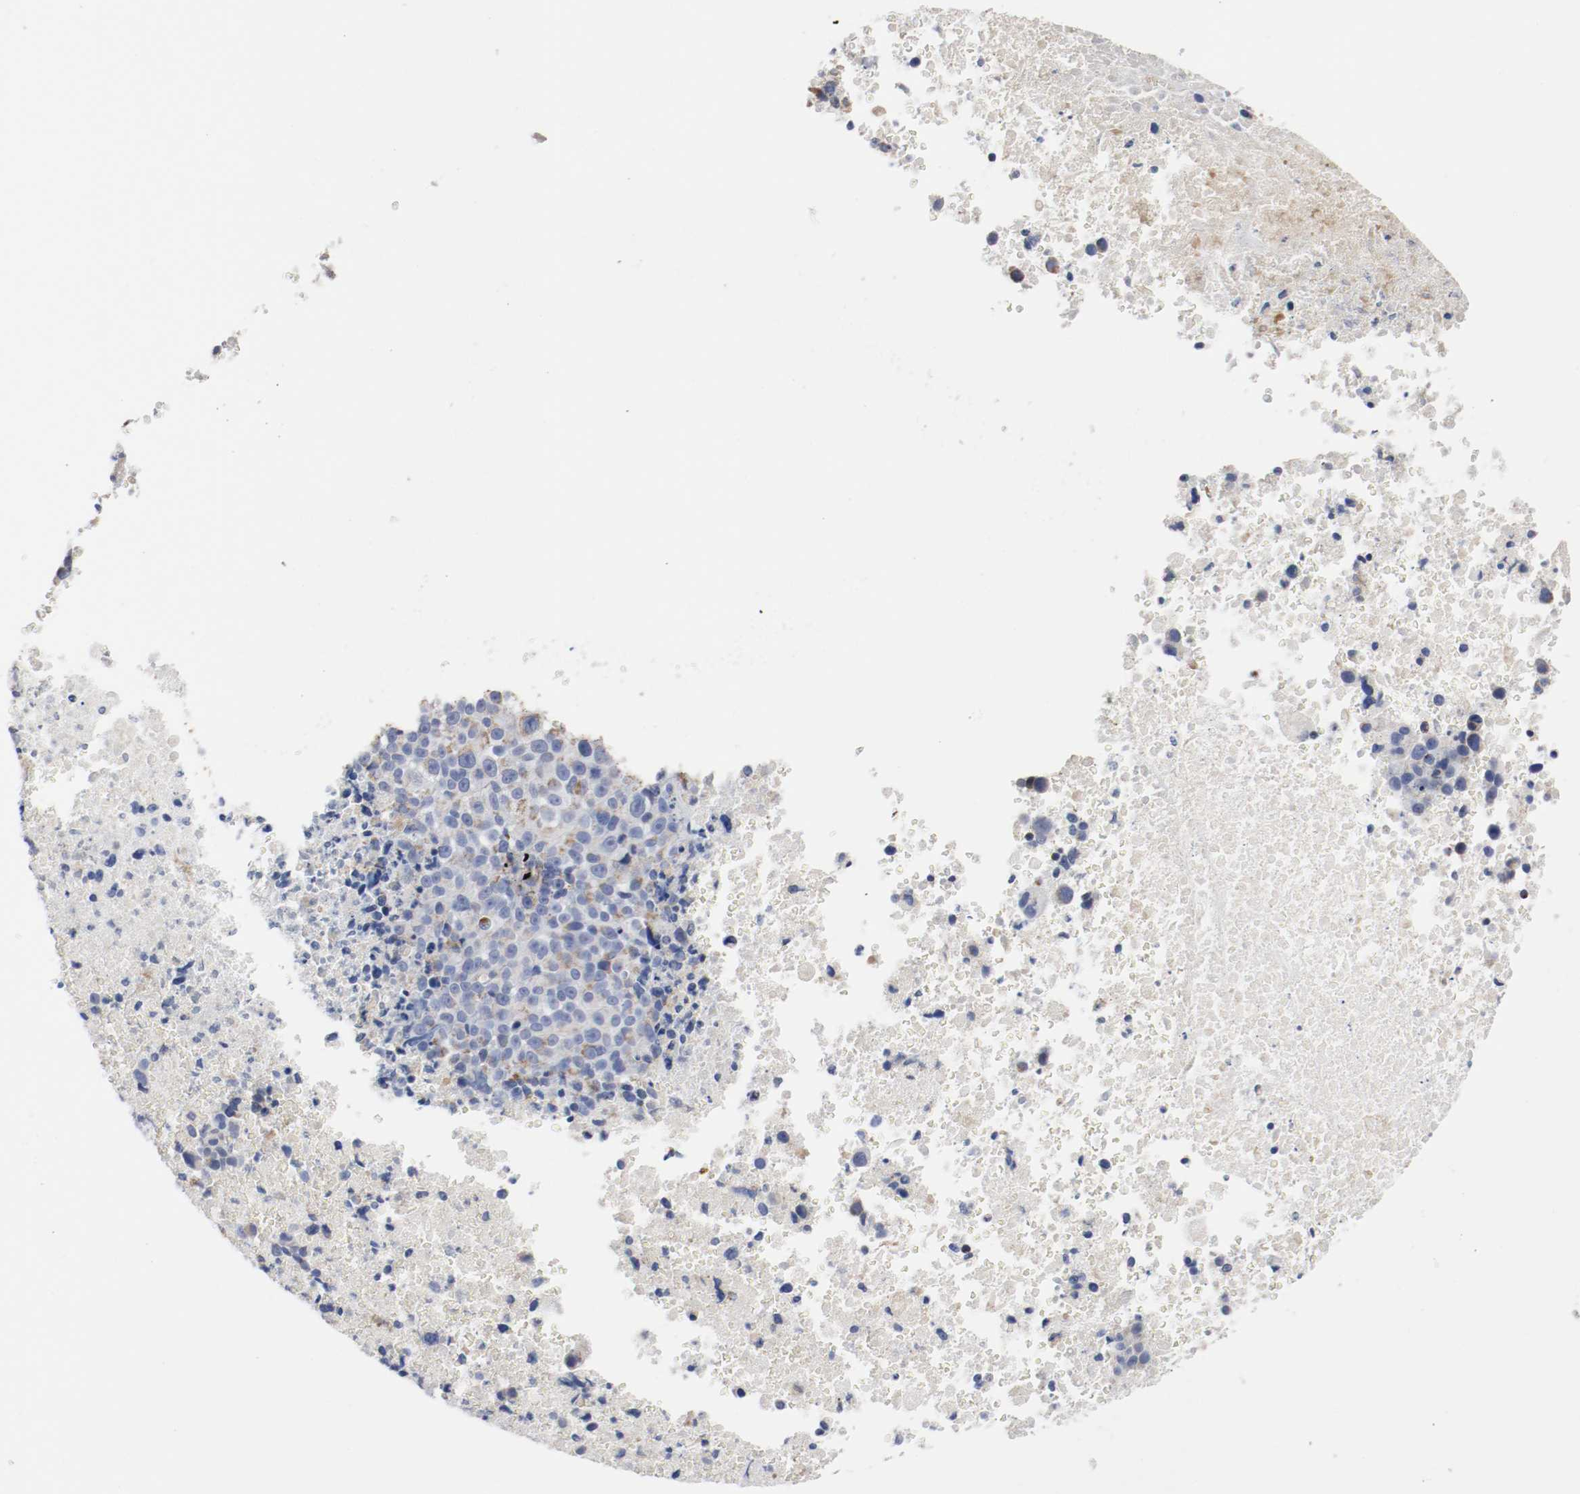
{"staining": {"intensity": "weak", "quantity": "<25%", "location": "cytoplasmic/membranous"}, "tissue": "melanoma", "cell_type": "Tumor cells", "image_type": "cancer", "snomed": [{"axis": "morphology", "description": "Malignant melanoma, Metastatic site"}, {"axis": "topography", "description": "Cerebral cortex"}], "caption": "Immunohistochemistry (IHC) image of neoplastic tissue: melanoma stained with DAB displays no significant protein positivity in tumor cells. The staining is performed using DAB (3,3'-diaminobenzidine) brown chromogen with nuclei counter-stained in using hematoxylin.", "gene": "TUBD1", "patient": {"sex": "female", "age": 52}}